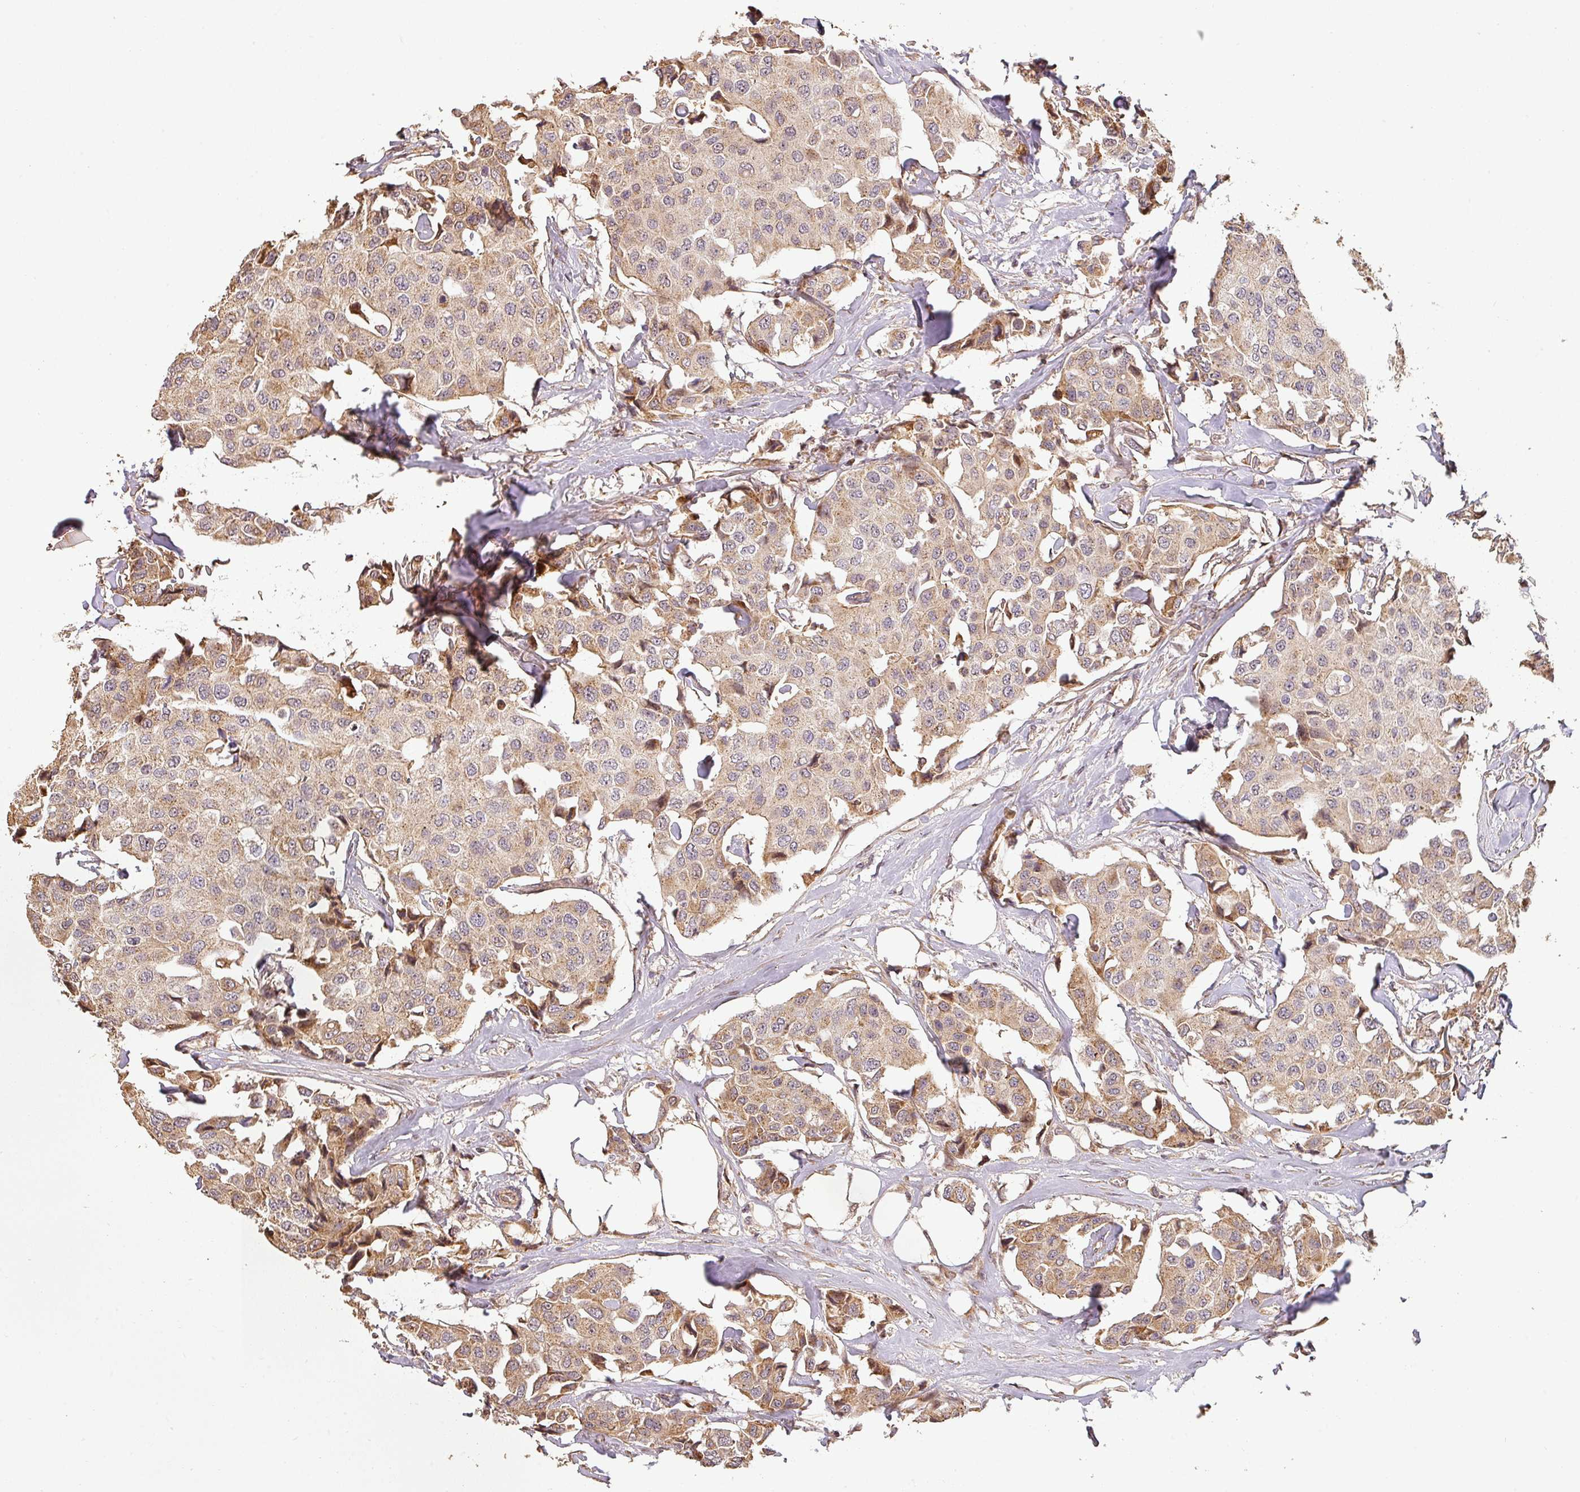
{"staining": {"intensity": "weak", "quantity": ">75%", "location": "cytoplasmic/membranous"}, "tissue": "breast cancer", "cell_type": "Tumor cells", "image_type": "cancer", "snomed": [{"axis": "morphology", "description": "Duct carcinoma"}, {"axis": "topography", "description": "Breast"}], "caption": "Immunohistochemical staining of human breast infiltrating ductal carcinoma reveals weak cytoplasmic/membranous protein expression in about >75% of tumor cells.", "gene": "BPIFB3", "patient": {"sex": "female", "age": 80}}